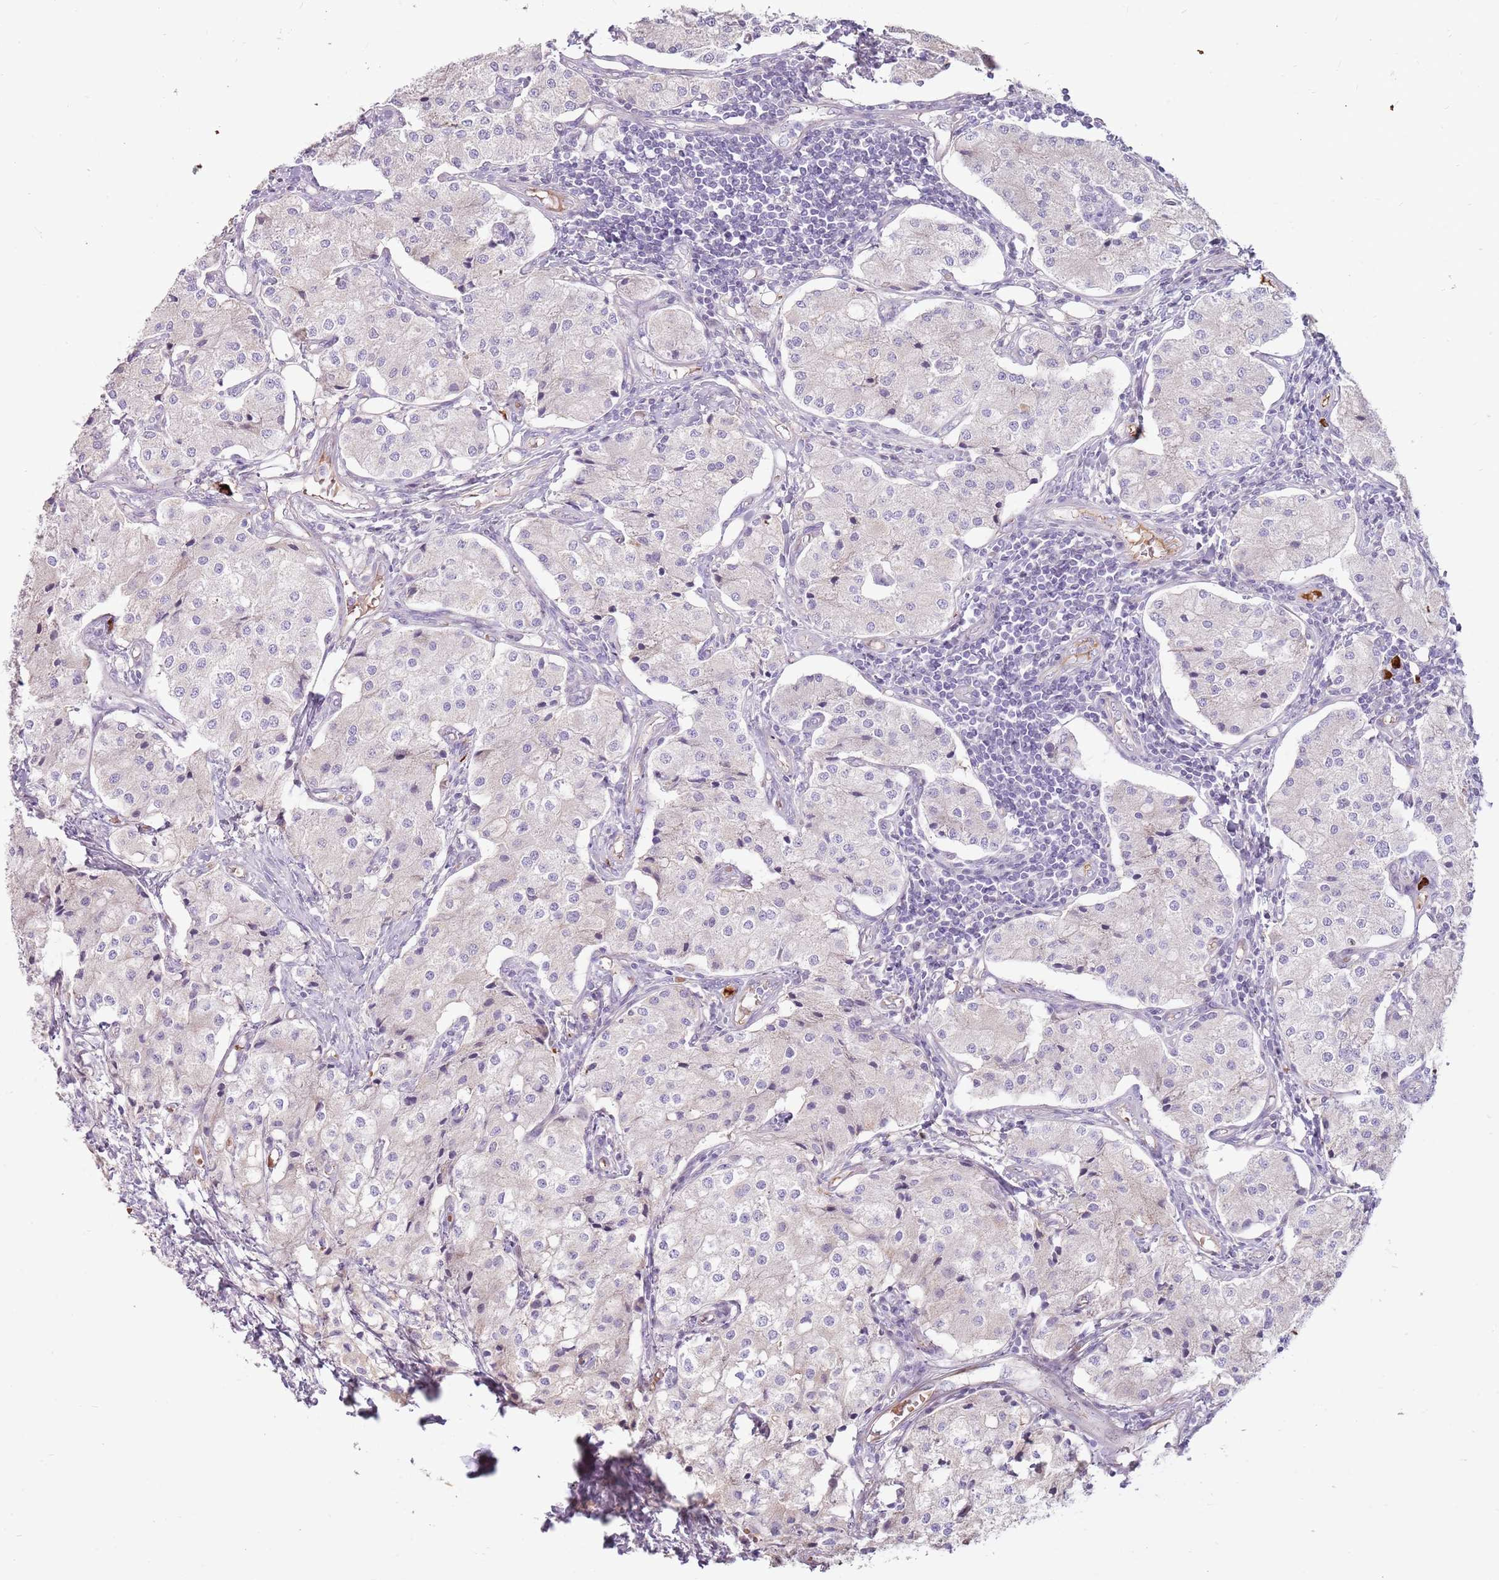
{"staining": {"intensity": "negative", "quantity": "none", "location": "none"}, "tissue": "carcinoid", "cell_type": "Tumor cells", "image_type": "cancer", "snomed": [{"axis": "morphology", "description": "Carcinoid, malignant, NOS"}, {"axis": "topography", "description": "Colon"}], "caption": "Malignant carcinoid stained for a protein using immunohistochemistry (IHC) demonstrates no staining tumor cells.", "gene": "MCUB", "patient": {"sex": "female", "age": 52}}